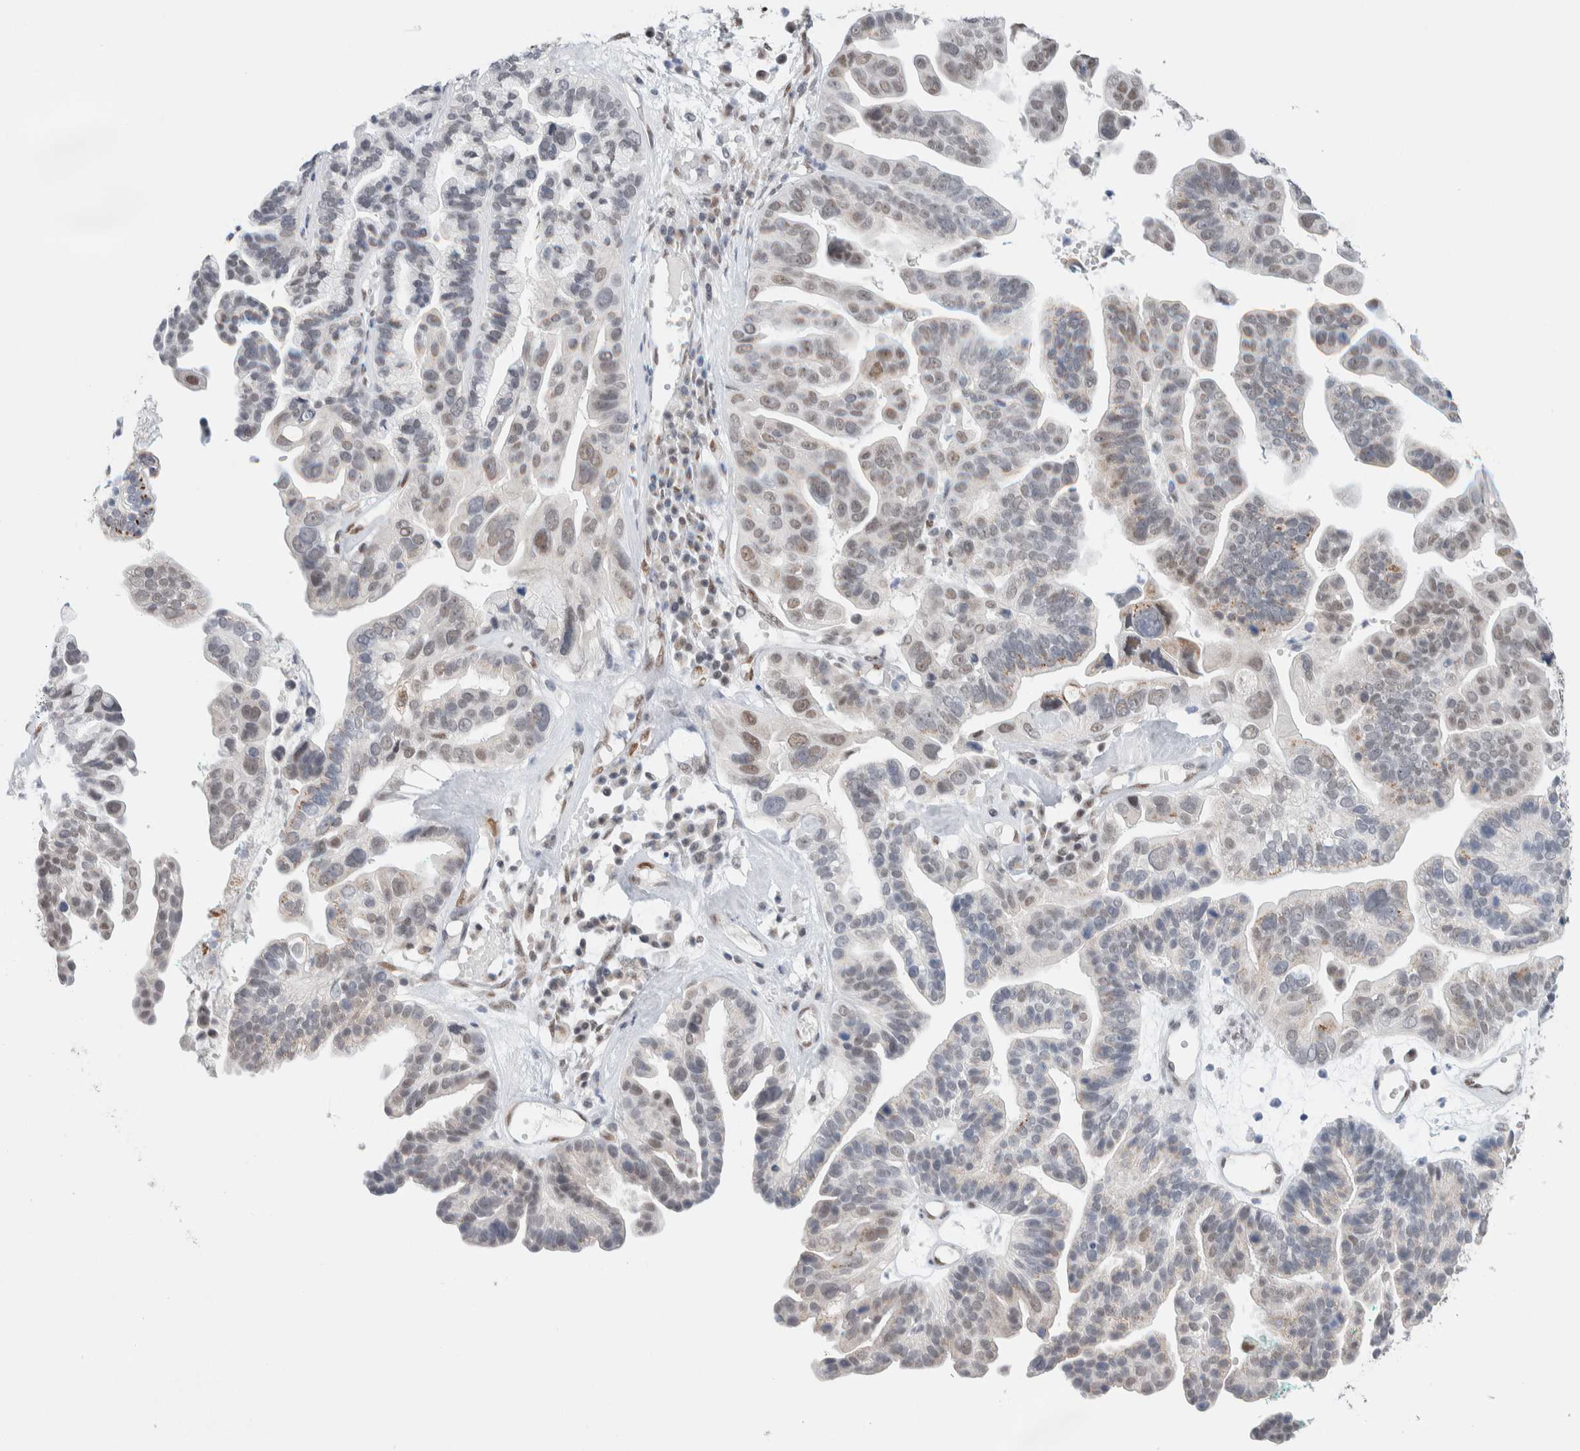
{"staining": {"intensity": "weak", "quantity": "25%-75%", "location": "cytoplasmic/membranous,nuclear"}, "tissue": "ovarian cancer", "cell_type": "Tumor cells", "image_type": "cancer", "snomed": [{"axis": "morphology", "description": "Cystadenocarcinoma, serous, NOS"}, {"axis": "topography", "description": "Ovary"}], "caption": "DAB immunohistochemical staining of ovarian cancer (serous cystadenocarcinoma) reveals weak cytoplasmic/membranous and nuclear protein positivity in about 25%-75% of tumor cells.", "gene": "PRMT1", "patient": {"sex": "female", "age": 56}}